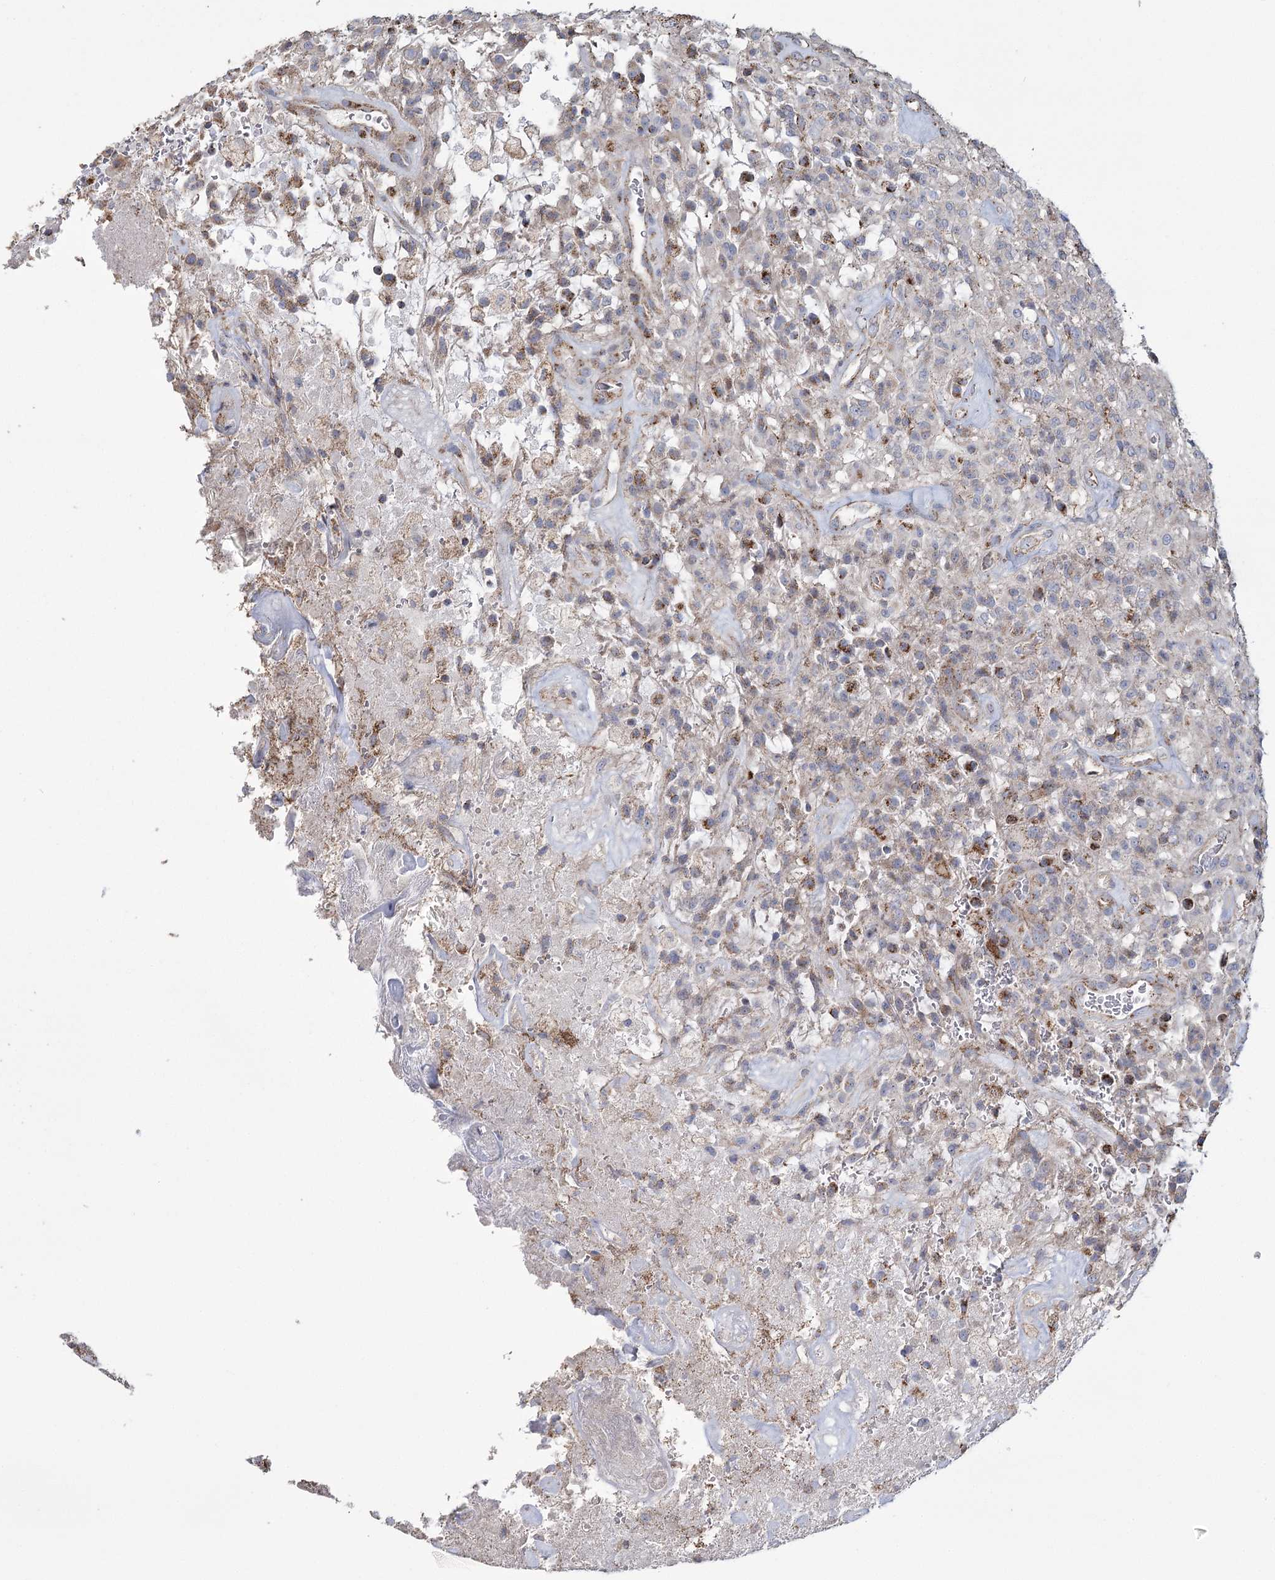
{"staining": {"intensity": "strong", "quantity": "<25%", "location": "cytoplasmic/membranous"}, "tissue": "glioma", "cell_type": "Tumor cells", "image_type": "cancer", "snomed": [{"axis": "morphology", "description": "Glioma, malignant, High grade"}, {"axis": "topography", "description": "Brain"}], "caption": "Malignant high-grade glioma stained for a protein exhibits strong cytoplasmic/membranous positivity in tumor cells.", "gene": "RANBP3L", "patient": {"sex": "female", "age": 57}}